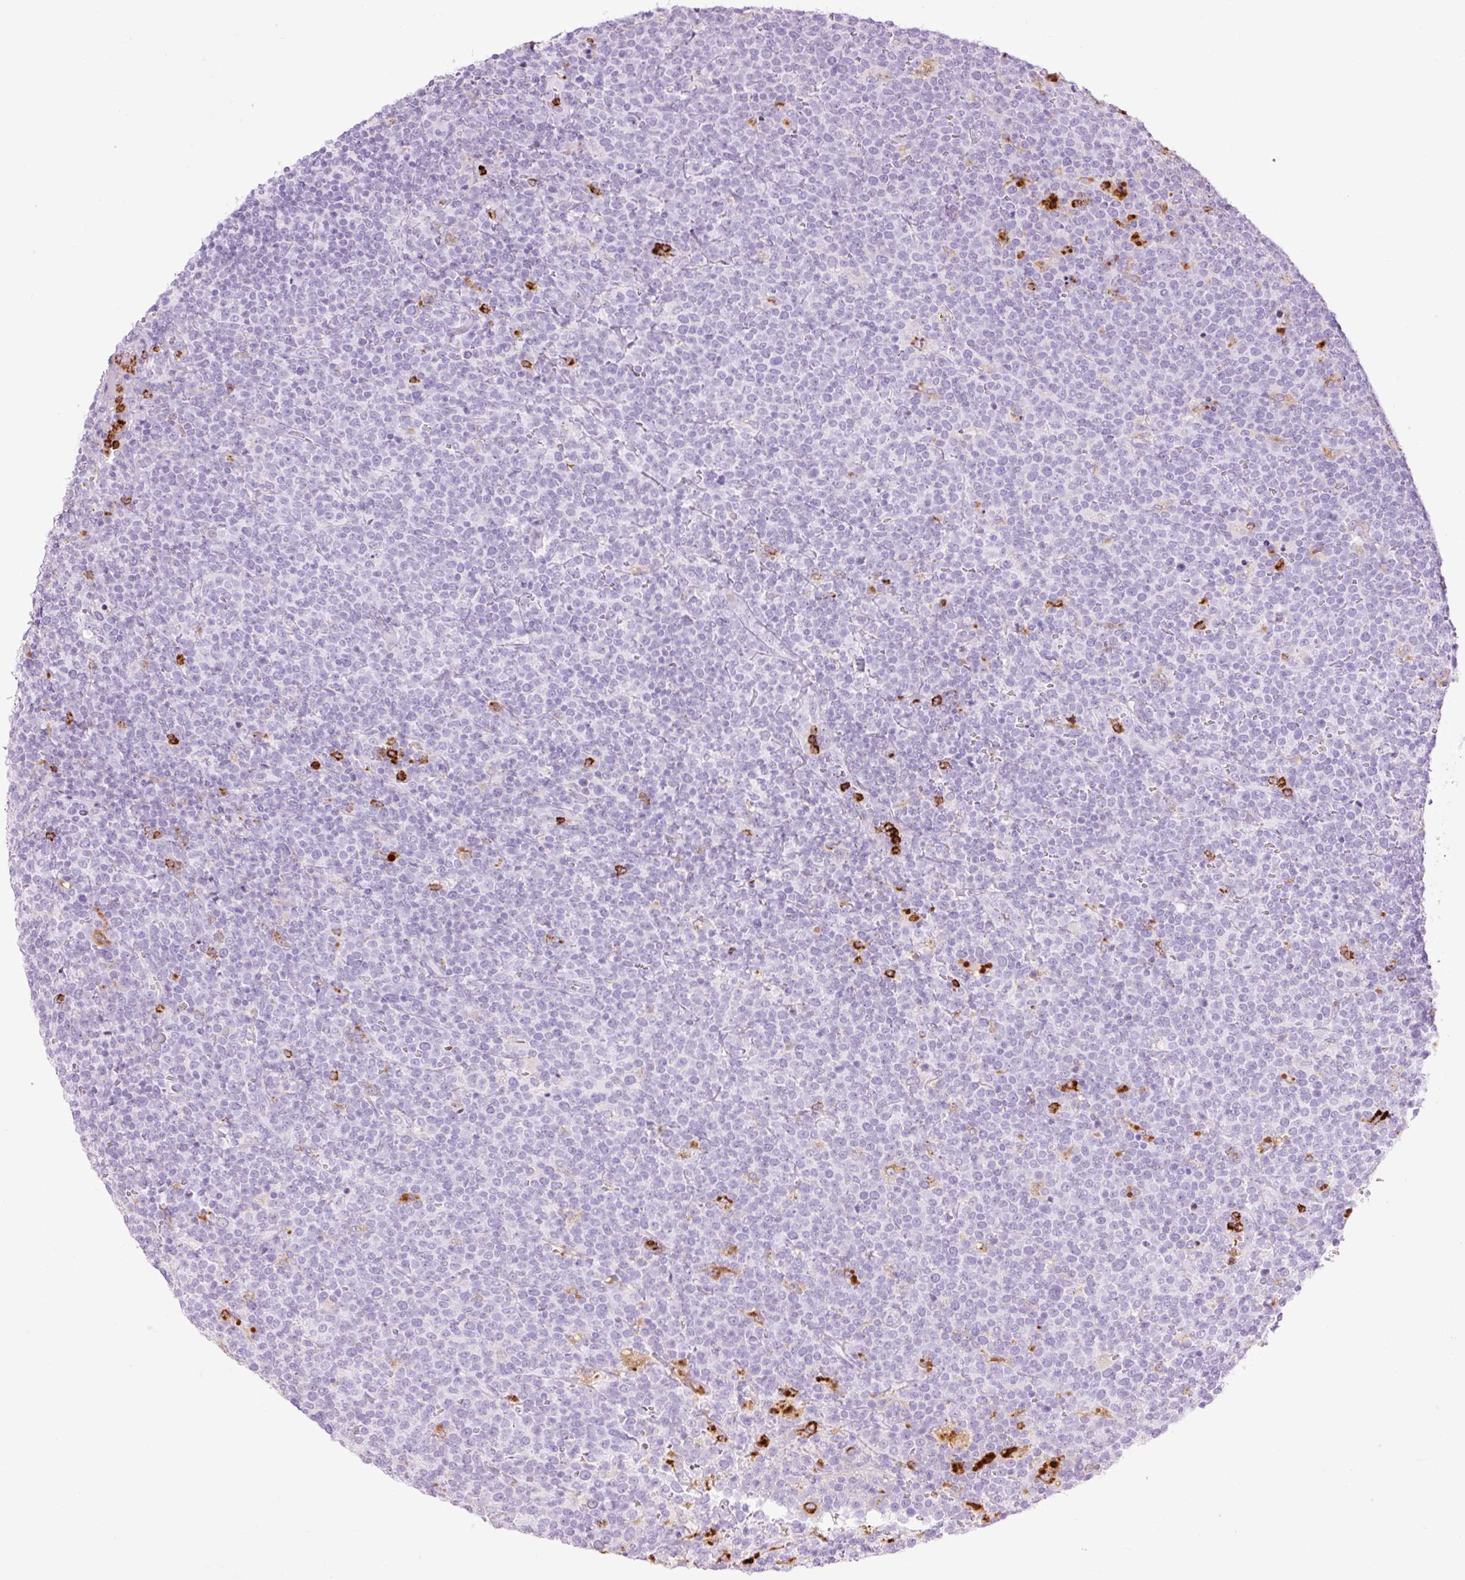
{"staining": {"intensity": "negative", "quantity": "none", "location": "none"}, "tissue": "lymphoma", "cell_type": "Tumor cells", "image_type": "cancer", "snomed": [{"axis": "morphology", "description": "Malignant lymphoma, non-Hodgkin's type, High grade"}, {"axis": "topography", "description": "Lymph node"}], "caption": "DAB (3,3'-diaminobenzidine) immunohistochemical staining of malignant lymphoma, non-Hodgkin's type (high-grade) shows no significant positivity in tumor cells. (DAB immunohistochemistry (IHC), high magnification).", "gene": "LYZ", "patient": {"sex": "male", "age": 61}}